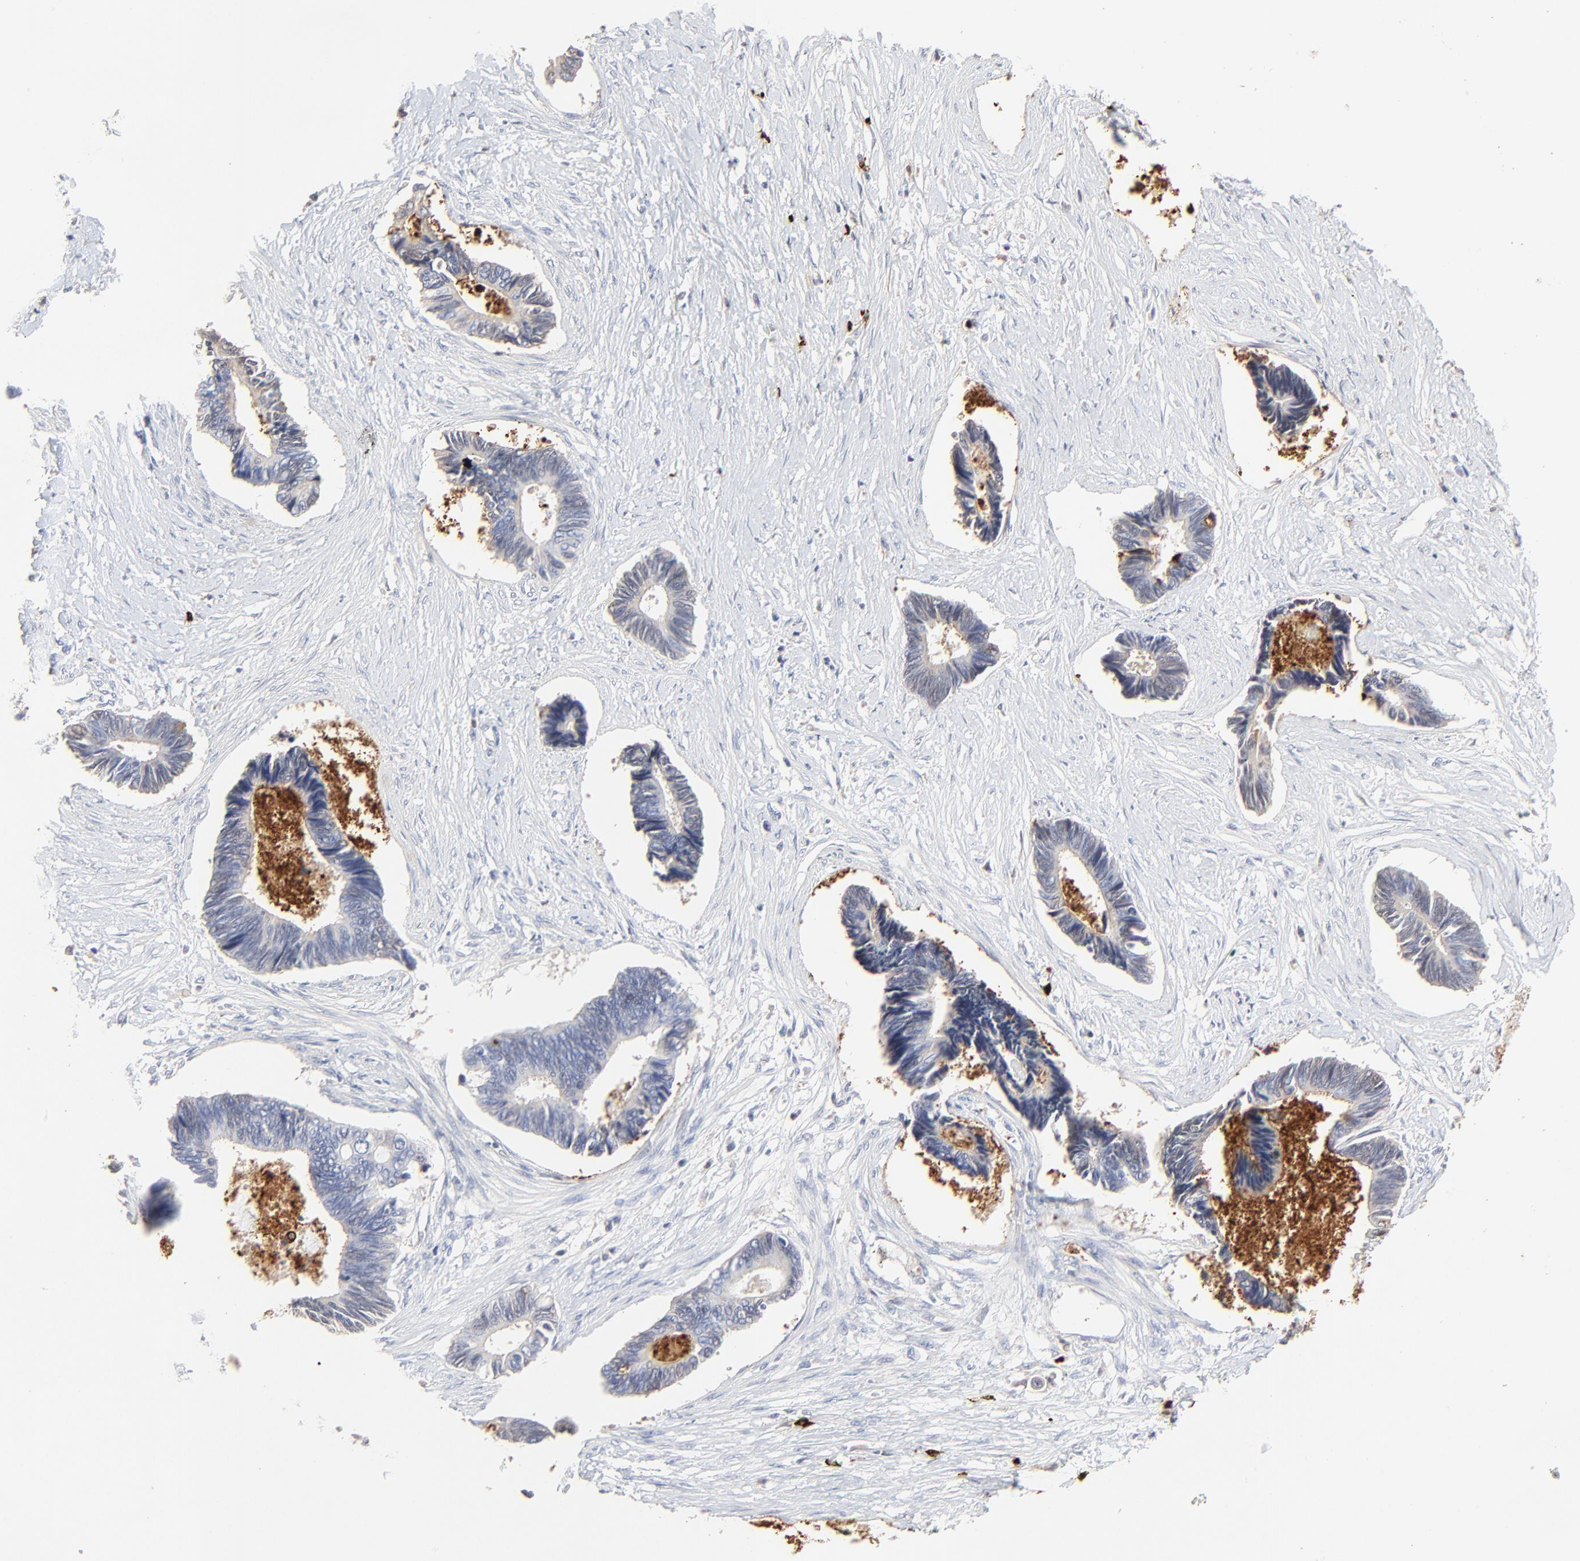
{"staining": {"intensity": "negative", "quantity": "none", "location": "none"}, "tissue": "pancreatic cancer", "cell_type": "Tumor cells", "image_type": "cancer", "snomed": [{"axis": "morphology", "description": "Adenocarcinoma, NOS"}, {"axis": "topography", "description": "Pancreas"}], "caption": "The image reveals no significant staining in tumor cells of pancreatic cancer.", "gene": "LCN2", "patient": {"sex": "female", "age": 70}}